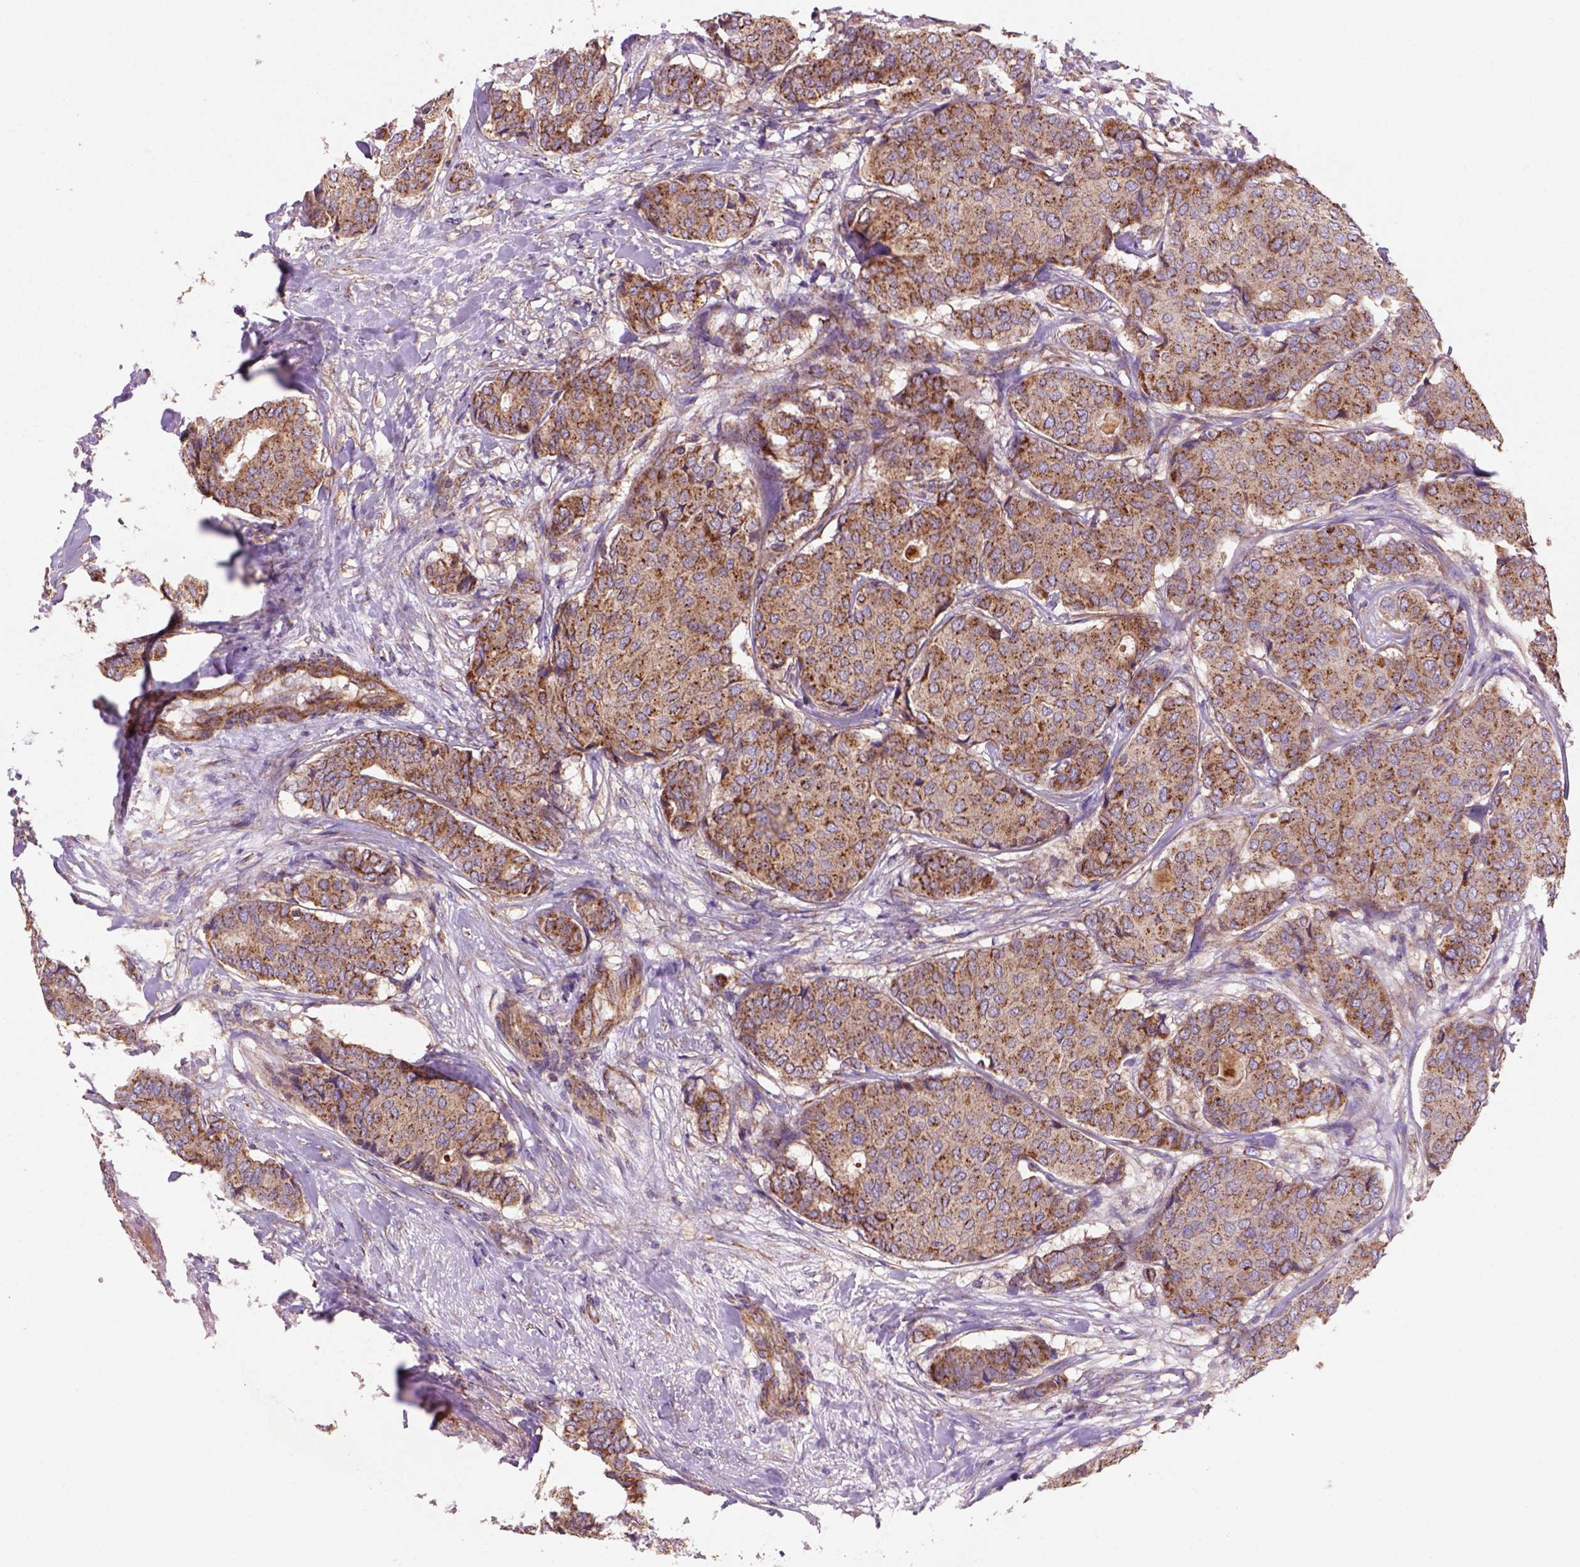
{"staining": {"intensity": "strong", "quantity": "<25%", "location": "cytoplasmic/membranous"}, "tissue": "breast cancer", "cell_type": "Tumor cells", "image_type": "cancer", "snomed": [{"axis": "morphology", "description": "Duct carcinoma"}, {"axis": "topography", "description": "Breast"}], "caption": "Breast cancer (intraductal carcinoma) was stained to show a protein in brown. There is medium levels of strong cytoplasmic/membranous expression in about <25% of tumor cells.", "gene": "WARS2", "patient": {"sex": "female", "age": 75}}